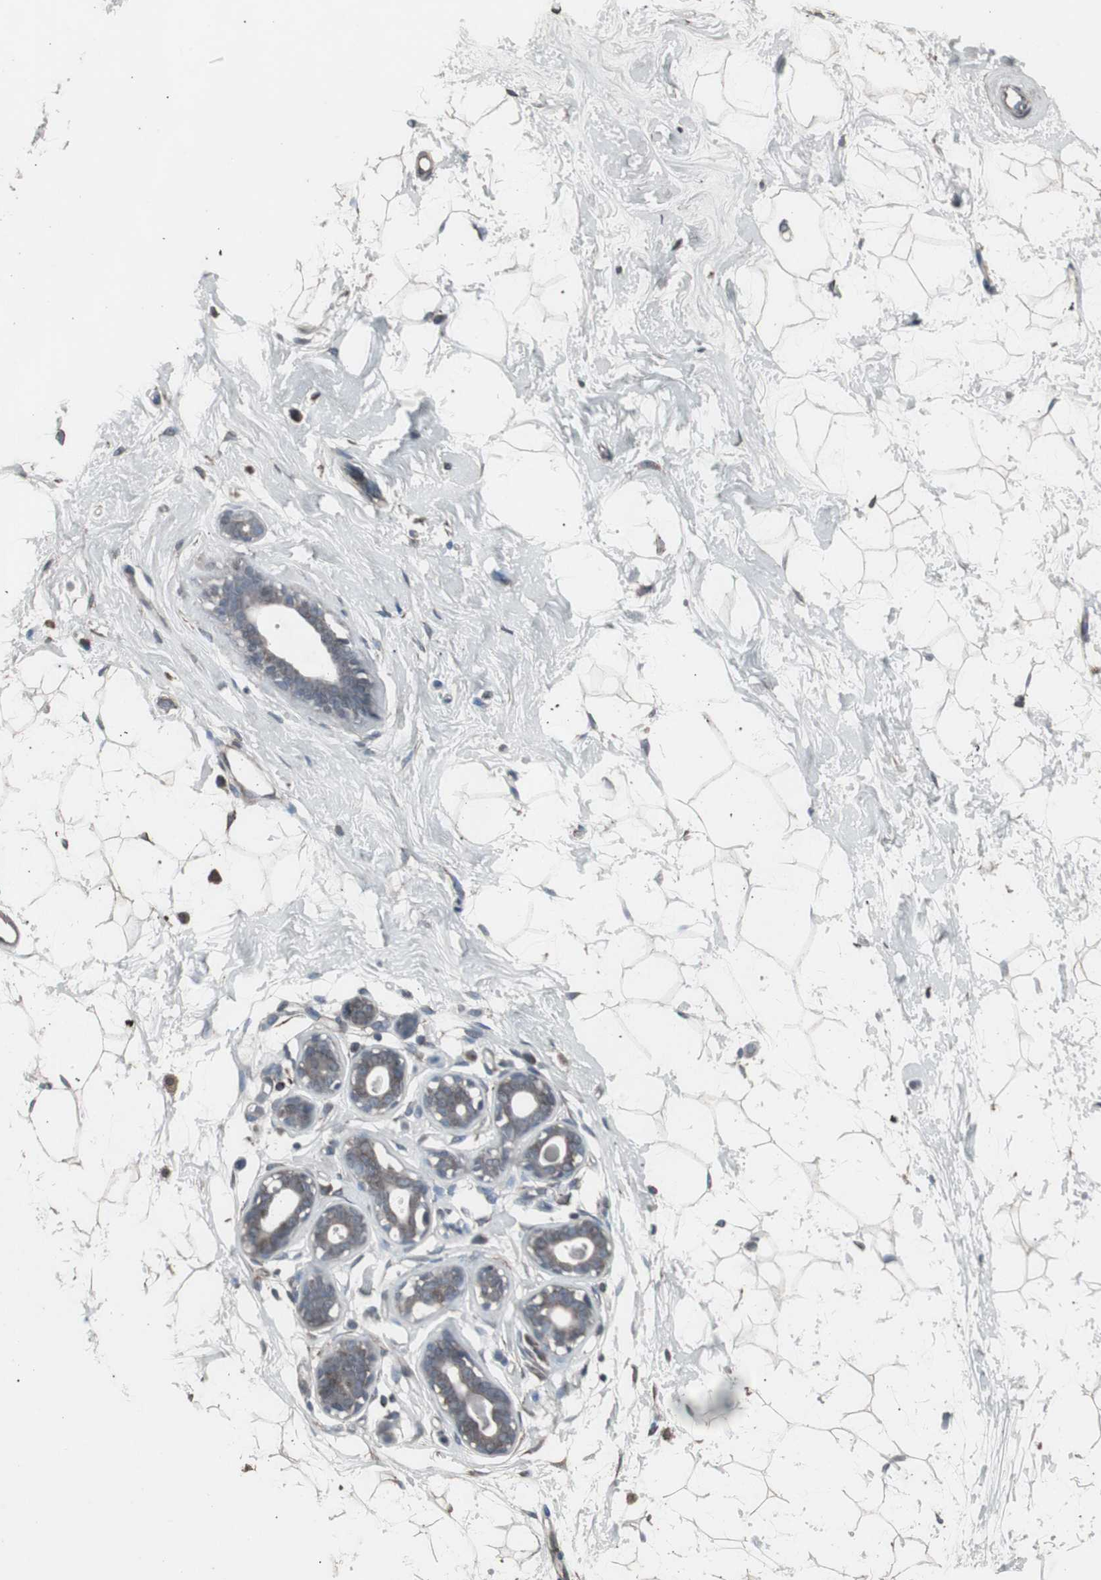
{"staining": {"intensity": "negative", "quantity": "none", "location": "none"}, "tissue": "breast", "cell_type": "Adipocytes", "image_type": "normal", "snomed": [{"axis": "morphology", "description": "Normal tissue, NOS"}, {"axis": "topography", "description": "Breast"}], "caption": "This is a micrograph of immunohistochemistry (IHC) staining of normal breast, which shows no expression in adipocytes.", "gene": "SSTR2", "patient": {"sex": "female", "age": 23}}